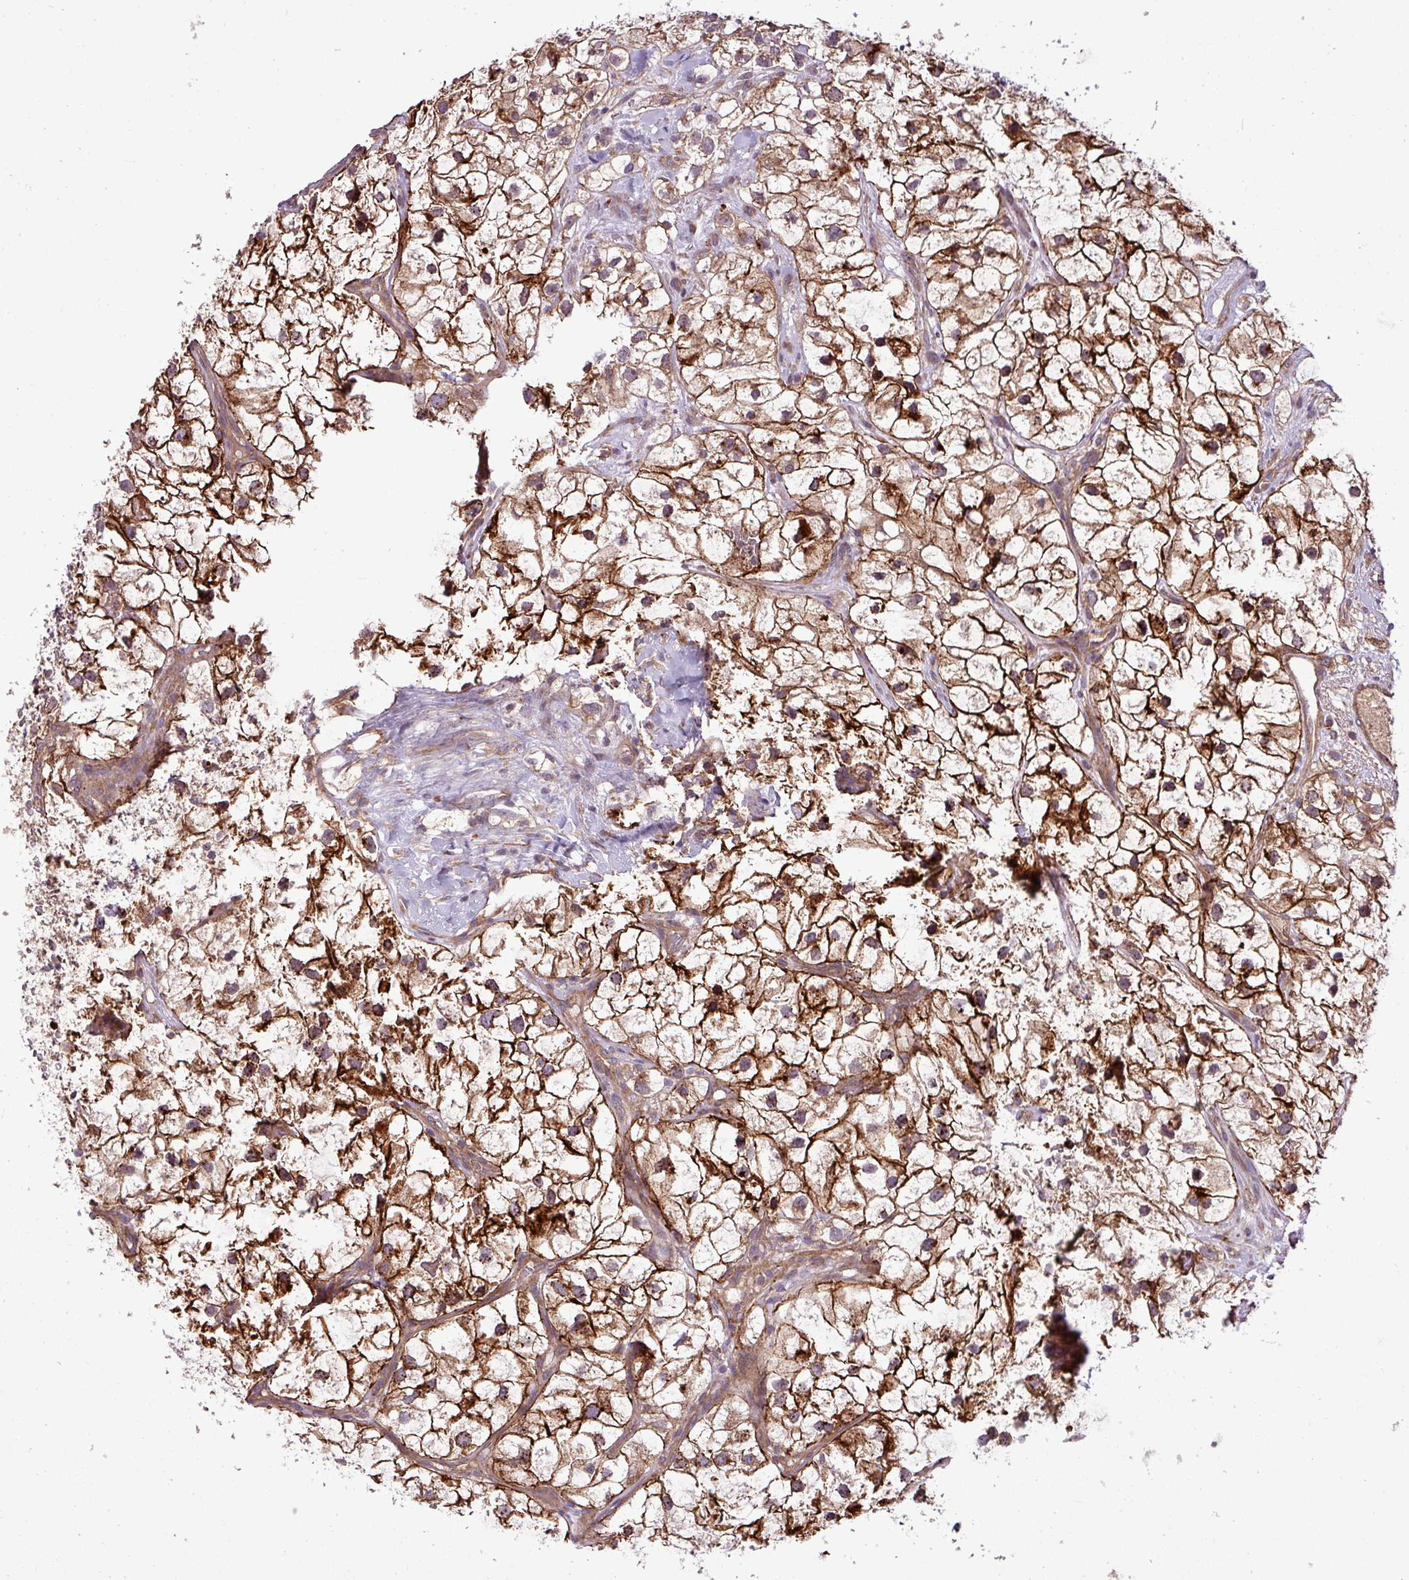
{"staining": {"intensity": "strong", "quantity": "25%-75%", "location": "cytoplasmic/membranous"}, "tissue": "renal cancer", "cell_type": "Tumor cells", "image_type": "cancer", "snomed": [{"axis": "morphology", "description": "Adenocarcinoma, NOS"}, {"axis": "topography", "description": "Kidney"}], "caption": "DAB (3,3'-diaminobenzidine) immunohistochemical staining of human renal cancer (adenocarcinoma) displays strong cytoplasmic/membranous protein positivity in approximately 25%-75% of tumor cells.", "gene": "XIAP", "patient": {"sex": "male", "age": 59}}